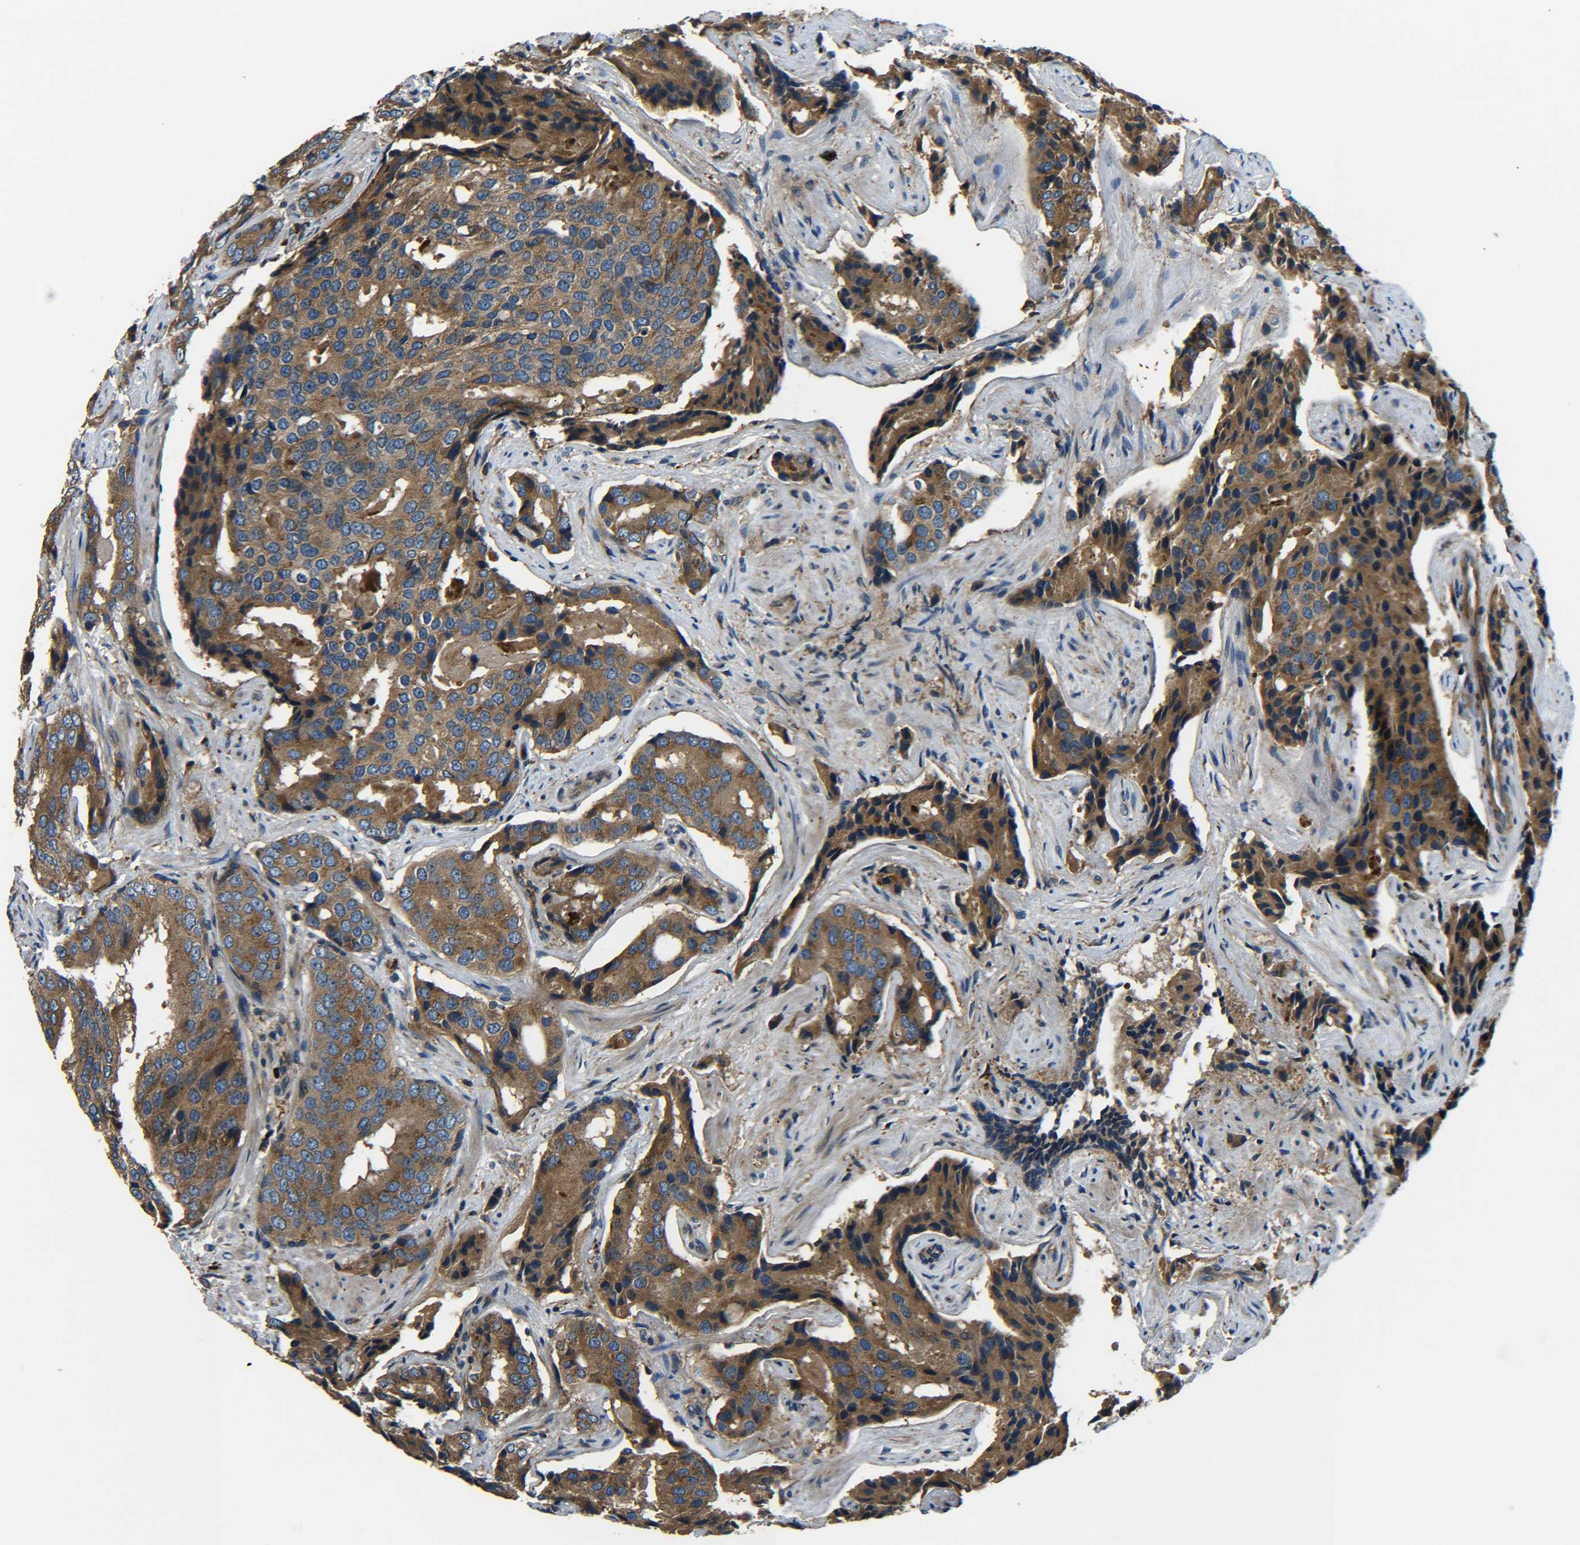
{"staining": {"intensity": "strong", "quantity": ">75%", "location": "cytoplasmic/membranous"}, "tissue": "prostate cancer", "cell_type": "Tumor cells", "image_type": "cancer", "snomed": [{"axis": "morphology", "description": "Adenocarcinoma, High grade"}, {"axis": "topography", "description": "Prostate"}], "caption": "Protein staining of adenocarcinoma (high-grade) (prostate) tissue displays strong cytoplasmic/membranous expression in approximately >75% of tumor cells.", "gene": "RAB1B", "patient": {"sex": "male", "age": 58}}